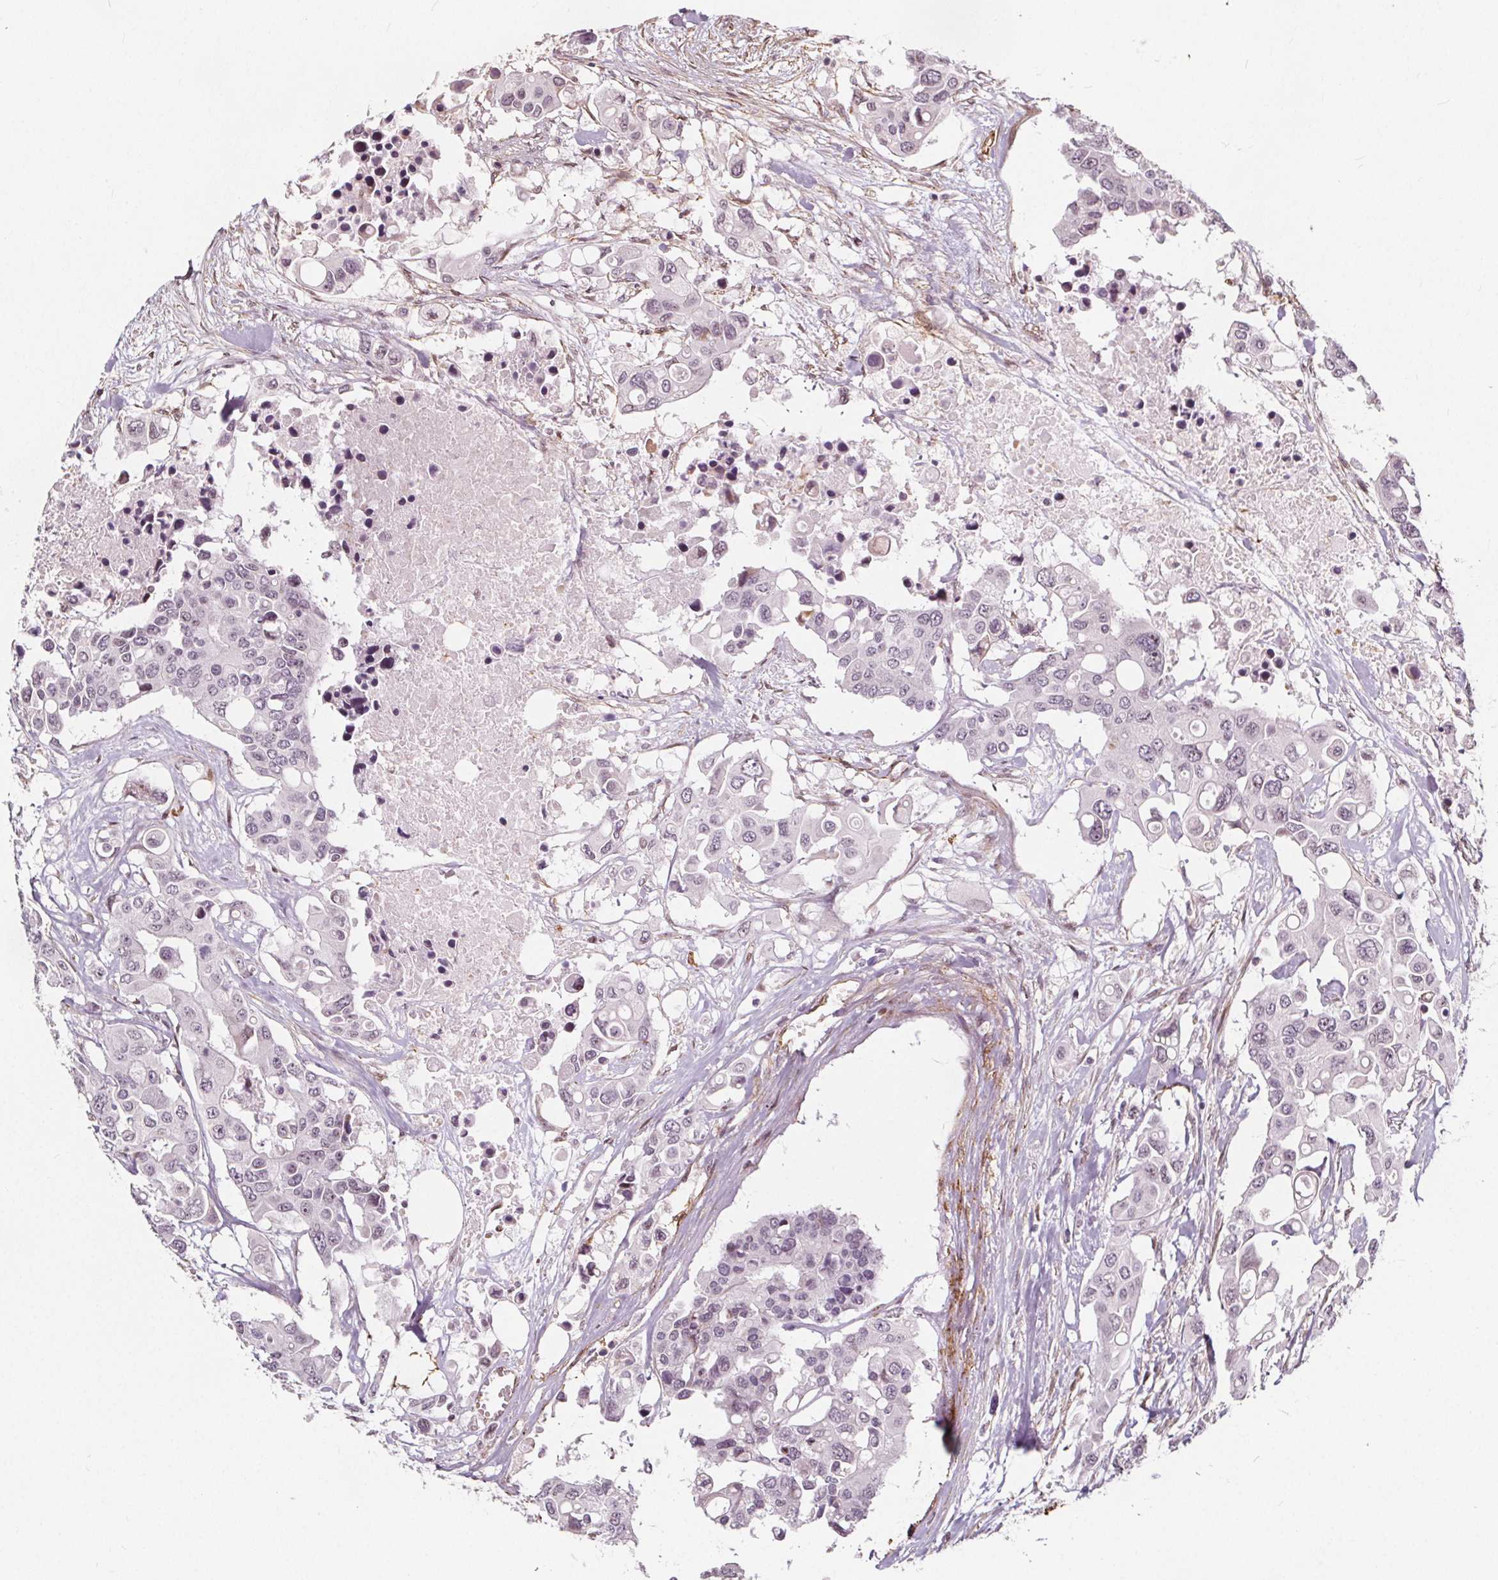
{"staining": {"intensity": "negative", "quantity": "none", "location": "none"}, "tissue": "colorectal cancer", "cell_type": "Tumor cells", "image_type": "cancer", "snomed": [{"axis": "morphology", "description": "Adenocarcinoma, NOS"}, {"axis": "topography", "description": "Colon"}], "caption": "Colorectal cancer (adenocarcinoma) was stained to show a protein in brown. There is no significant staining in tumor cells.", "gene": "HAS1", "patient": {"sex": "male", "age": 77}}